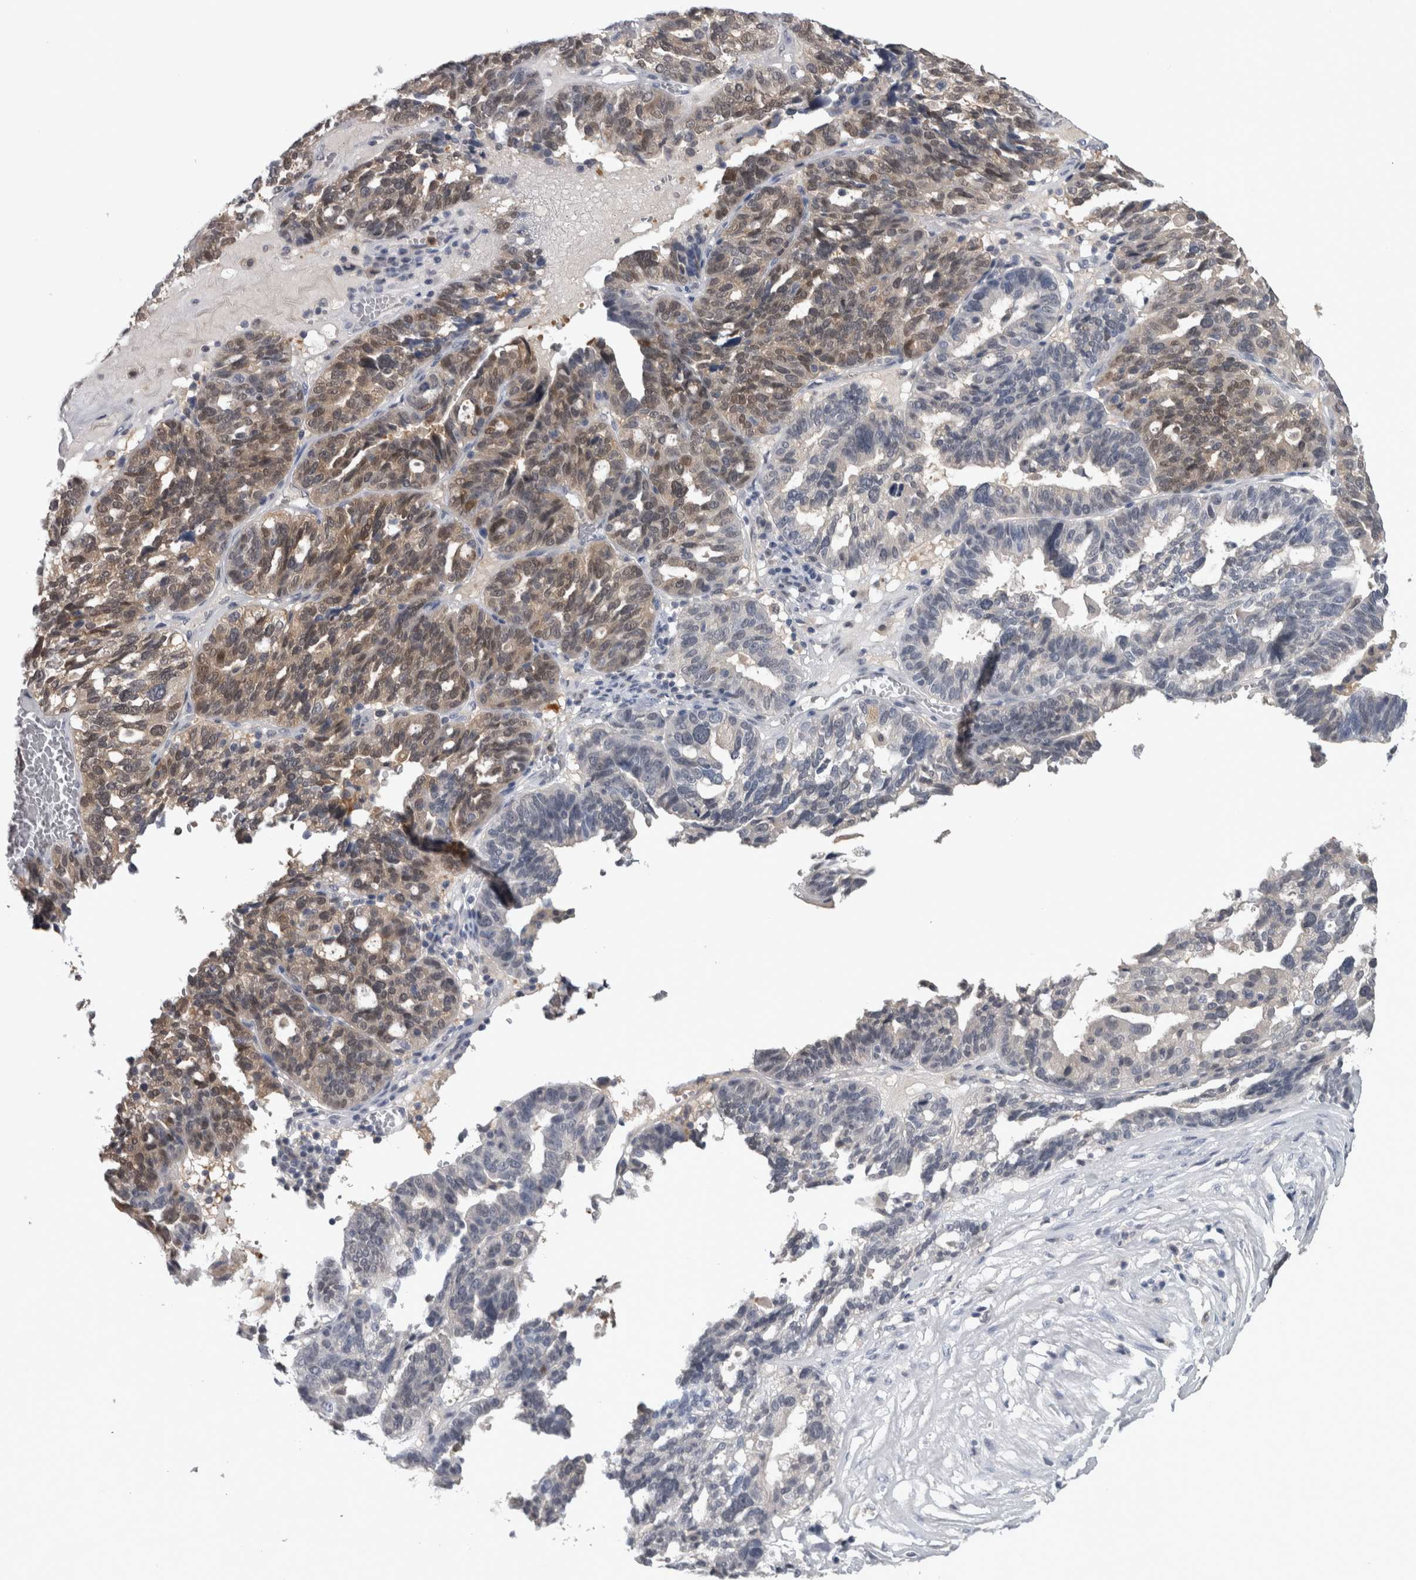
{"staining": {"intensity": "moderate", "quantity": "25%-75%", "location": "cytoplasmic/membranous,nuclear"}, "tissue": "ovarian cancer", "cell_type": "Tumor cells", "image_type": "cancer", "snomed": [{"axis": "morphology", "description": "Cystadenocarcinoma, serous, NOS"}, {"axis": "topography", "description": "Ovary"}], "caption": "Ovarian serous cystadenocarcinoma stained for a protein (brown) exhibits moderate cytoplasmic/membranous and nuclear positive staining in approximately 25%-75% of tumor cells.", "gene": "NAPRT", "patient": {"sex": "female", "age": 59}}